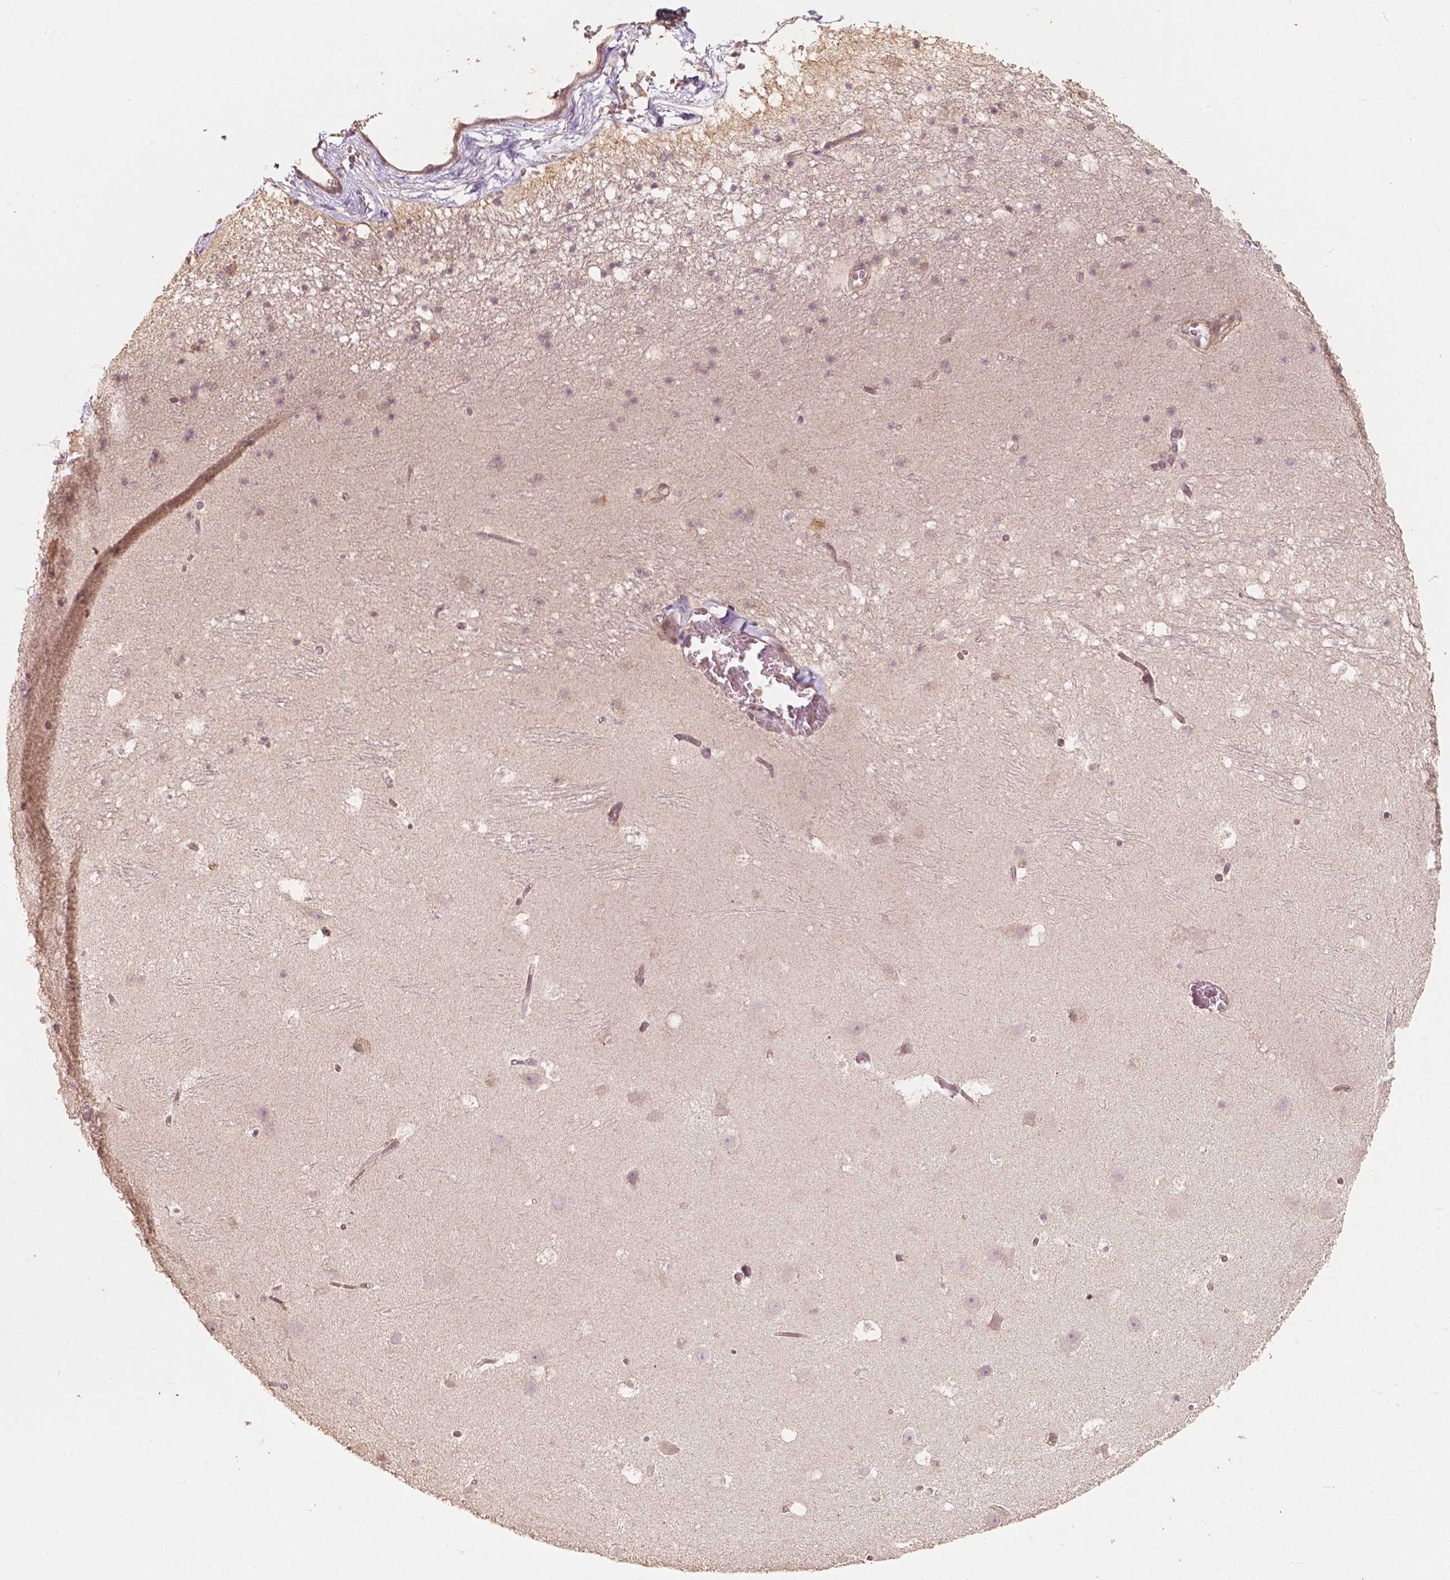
{"staining": {"intensity": "weak", "quantity": "25%-75%", "location": "cytoplasmic/membranous"}, "tissue": "hippocampus", "cell_type": "Glial cells", "image_type": "normal", "snomed": [{"axis": "morphology", "description": "Normal tissue, NOS"}, {"axis": "topography", "description": "Hippocampus"}], "caption": "Glial cells reveal low levels of weak cytoplasmic/membranous positivity in about 25%-75% of cells in benign hippocampus.", "gene": "G3BP1", "patient": {"sex": "male", "age": 26}}